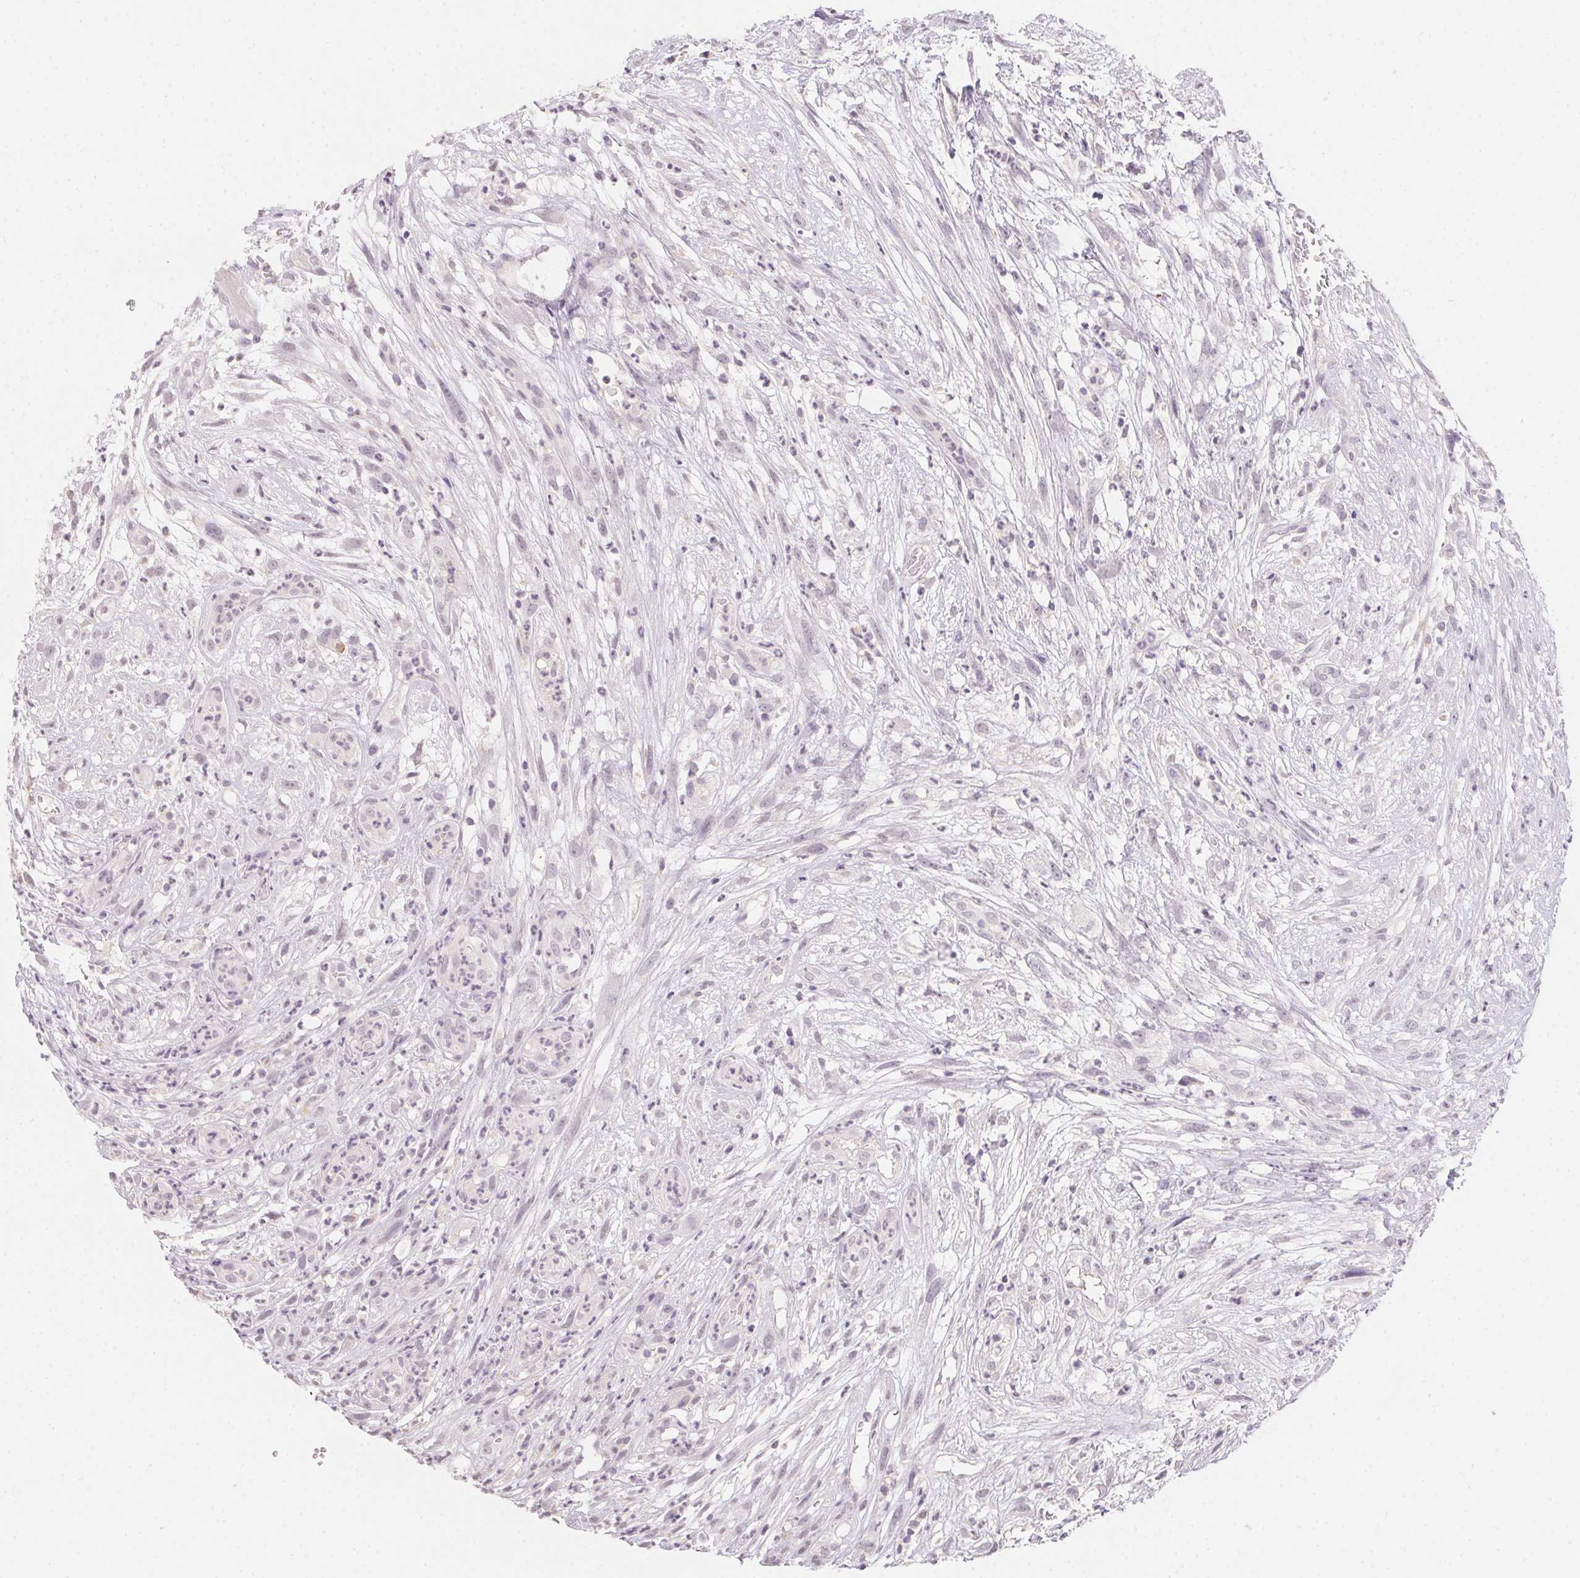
{"staining": {"intensity": "negative", "quantity": "none", "location": "none"}, "tissue": "head and neck cancer", "cell_type": "Tumor cells", "image_type": "cancer", "snomed": [{"axis": "morphology", "description": "Squamous cell carcinoma, NOS"}, {"axis": "topography", "description": "Head-Neck"}], "caption": "This is an immunohistochemistry (IHC) histopathology image of human head and neck cancer. There is no positivity in tumor cells.", "gene": "SLC6A18", "patient": {"sex": "male", "age": 65}}